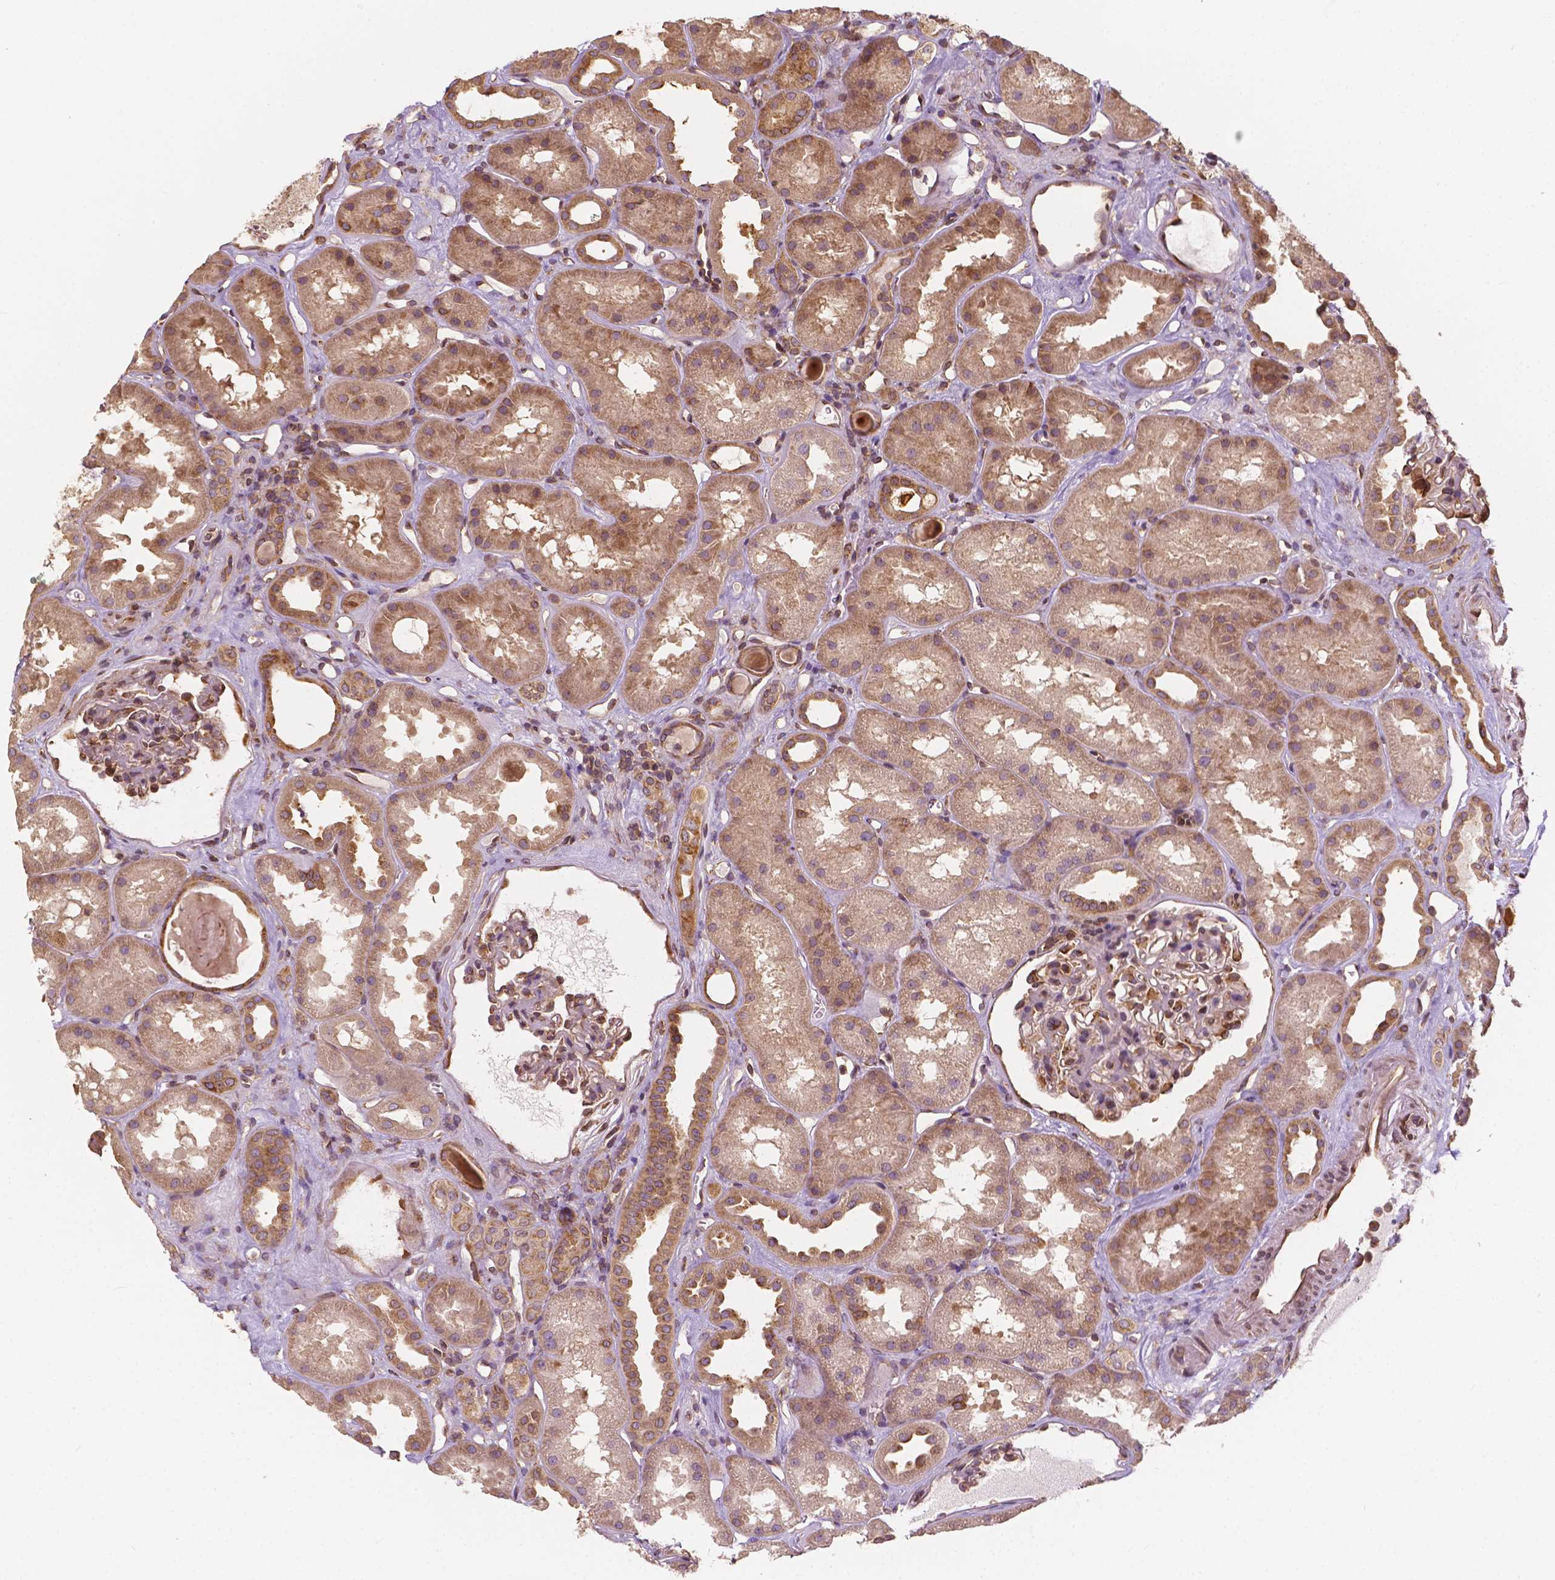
{"staining": {"intensity": "moderate", "quantity": ">75%", "location": "cytoplasmic/membranous"}, "tissue": "kidney", "cell_type": "Cells in glomeruli", "image_type": "normal", "snomed": [{"axis": "morphology", "description": "Normal tissue, NOS"}, {"axis": "topography", "description": "Kidney"}], "caption": "DAB immunohistochemical staining of benign human kidney demonstrates moderate cytoplasmic/membranous protein positivity in about >75% of cells in glomeruli. (DAB (3,3'-diaminobenzidine) IHC, brown staining for protein, blue staining for nuclei).", "gene": "G3BP1", "patient": {"sex": "male", "age": 61}}